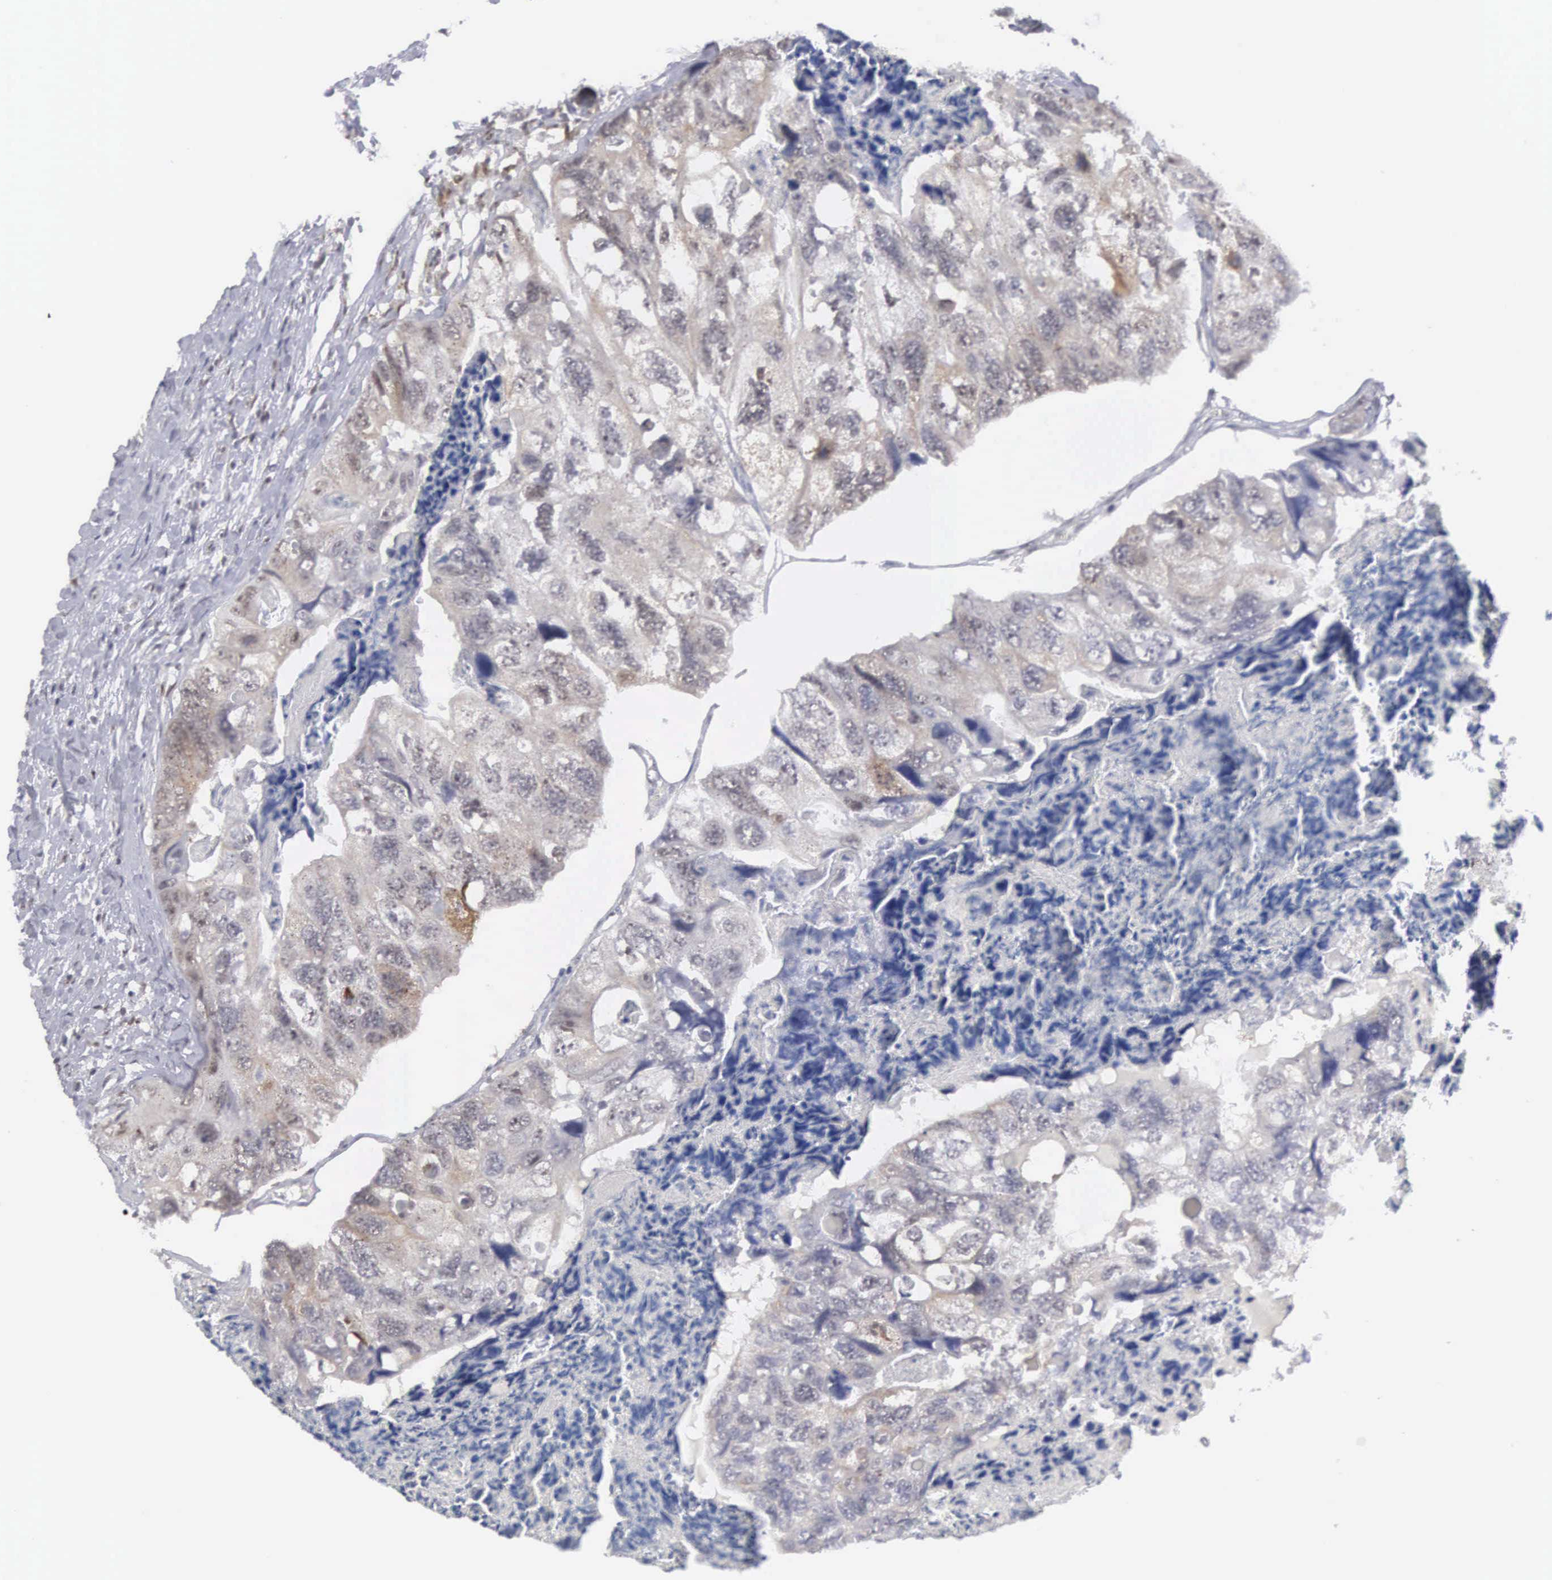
{"staining": {"intensity": "weak", "quantity": "<25%", "location": "nuclear"}, "tissue": "colorectal cancer", "cell_type": "Tumor cells", "image_type": "cancer", "snomed": [{"axis": "morphology", "description": "Adenocarcinoma, NOS"}, {"axis": "topography", "description": "Rectum"}], "caption": "Immunohistochemistry image of human colorectal adenocarcinoma stained for a protein (brown), which shows no expression in tumor cells.", "gene": "MNAT1", "patient": {"sex": "female", "age": 82}}